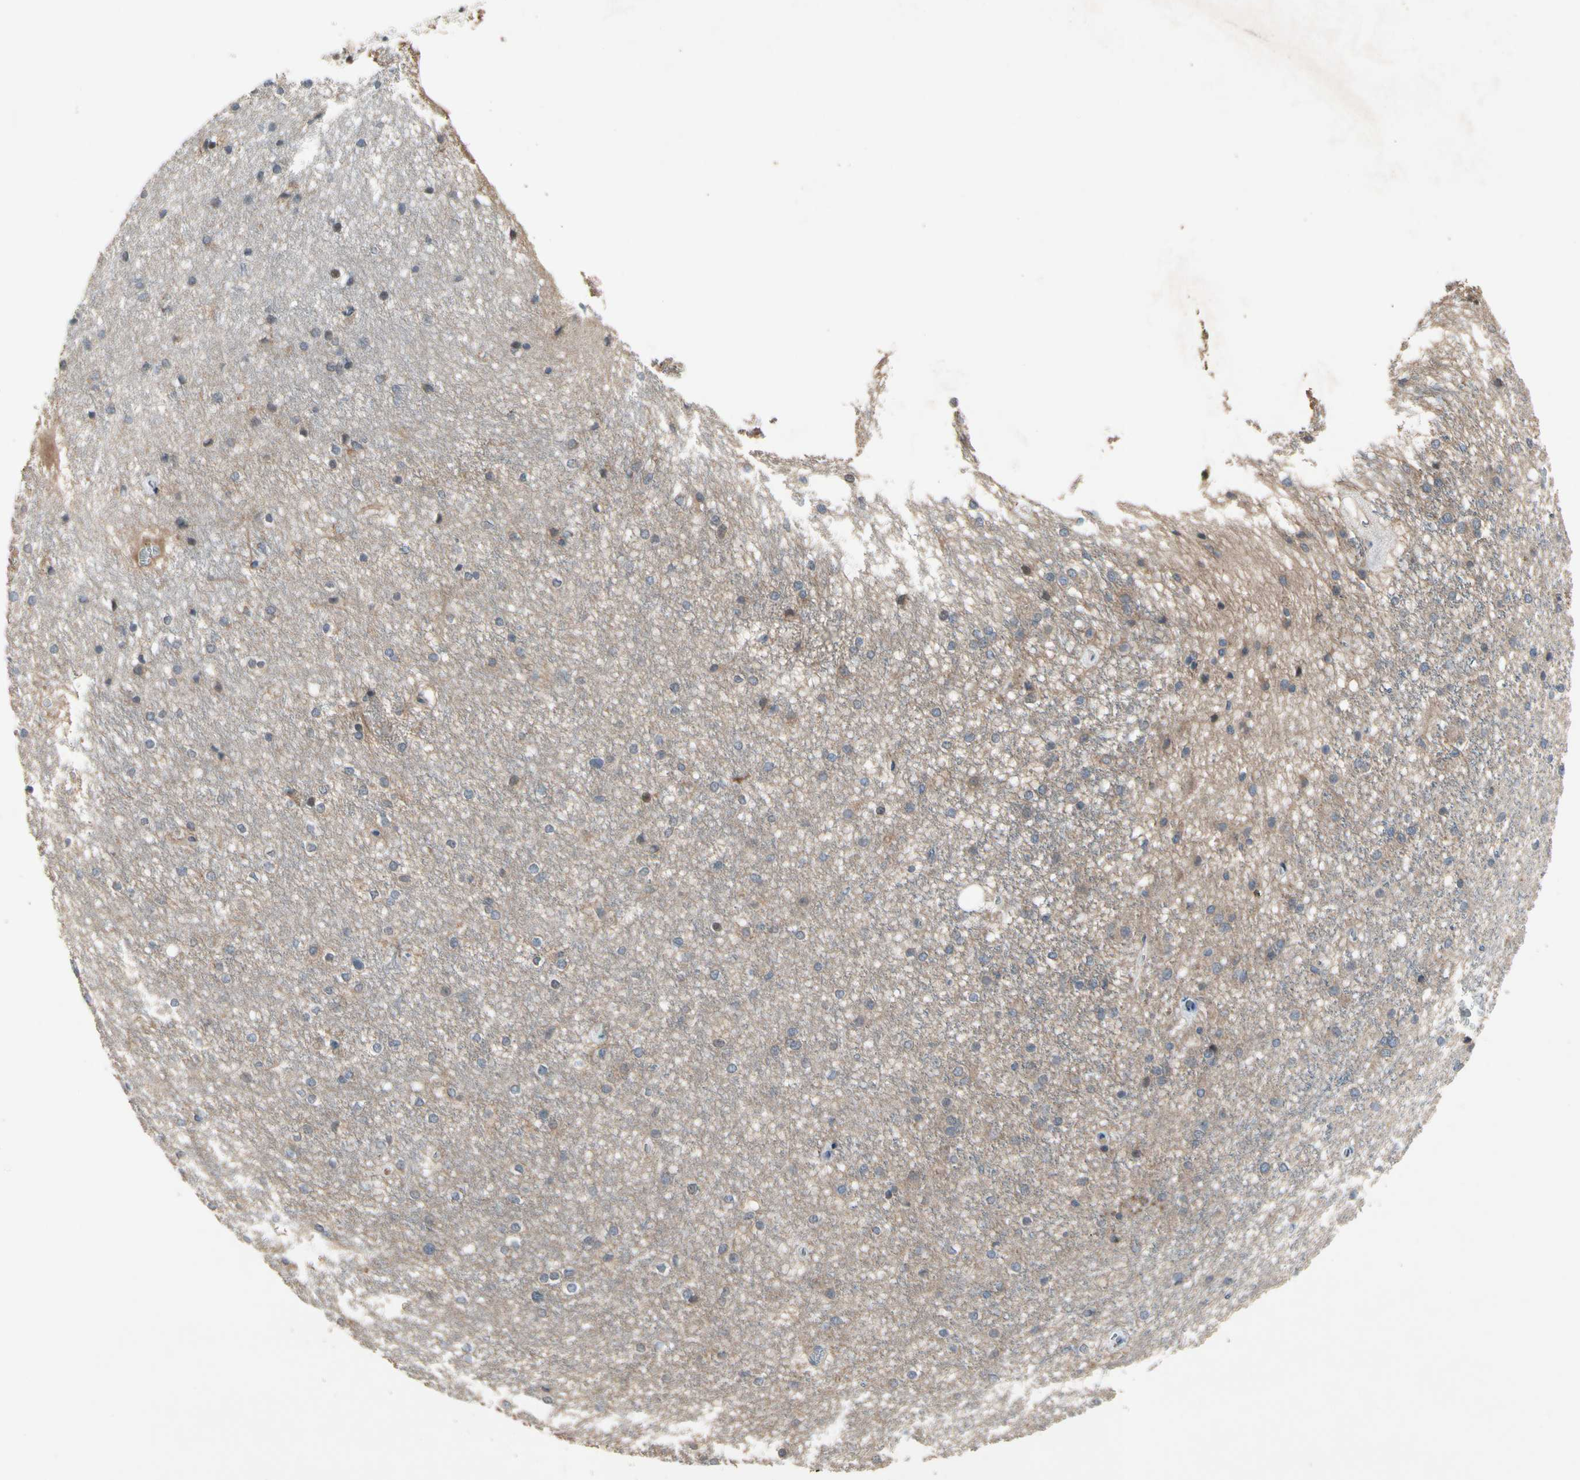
{"staining": {"intensity": "negative", "quantity": "none", "location": "none"}, "tissue": "caudate", "cell_type": "Glial cells", "image_type": "normal", "snomed": [{"axis": "morphology", "description": "Normal tissue, NOS"}, {"axis": "topography", "description": "Lateral ventricle wall"}], "caption": "IHC micrograph of unremarkable caudate: caudate stained with DAB exhibits no significant protein staining in glial cells. (Stains: DAB (3,3'-diaminobenzidine) immunohistochemistry with hematoxylin counter stain, Microscopy: brightfield microscopy at high magnification).", "gene": "TBX21", "patient": {"sex": "female", "age": 19}}